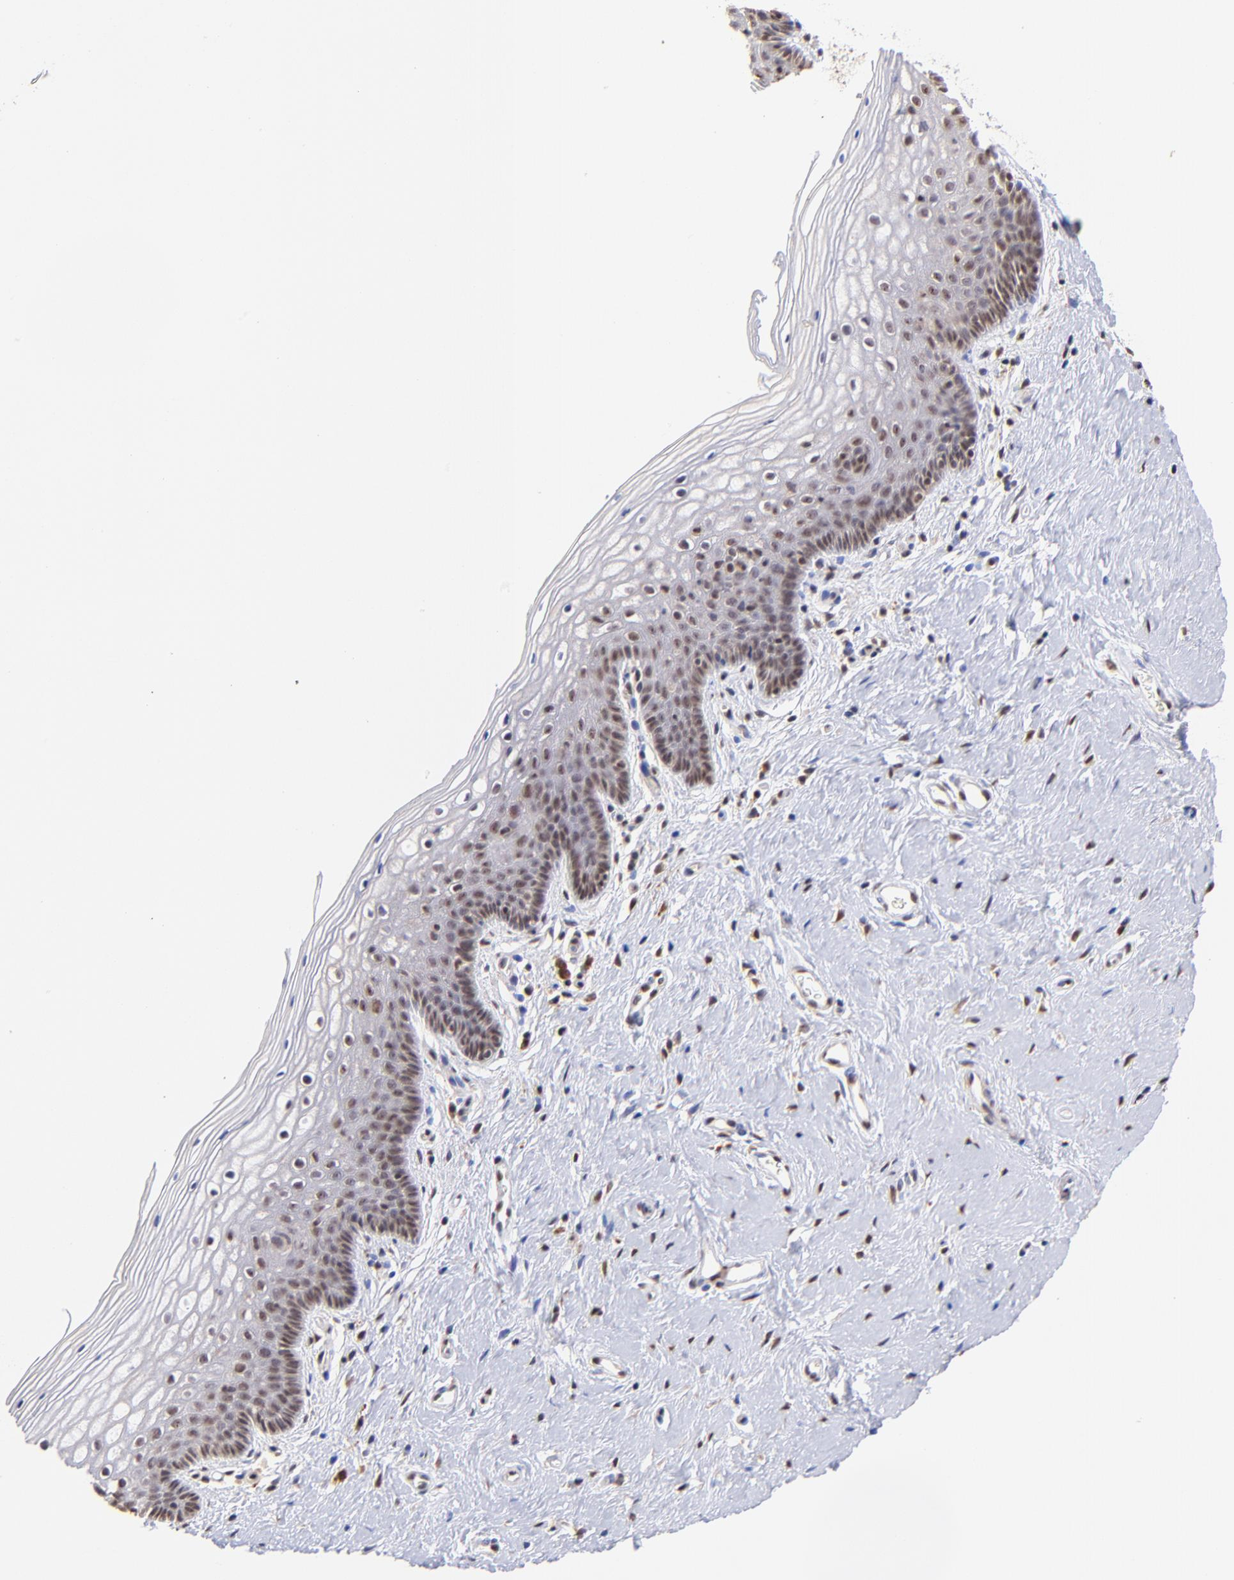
{"staining": {"intensity": "moderate", "quantity": "25%-75%", "location": "nuclear"}, "tissue": "vagina", "cell_type": "Squamous epithelial cells", "image_type": "normal", "snomed": [{"axis": "morphology", "description": "Normal tissue, NOS"}, {"axis": "topography", "description": "Vagina"}], "caption": "IHC (DAB) staining of benign human vagina exhibits moderate nuclear protein positivity in approximately 25%-75% of squamous epithelial cells.", "gene": "WDR25", "patient": {"sex": "female", "age": 46}}